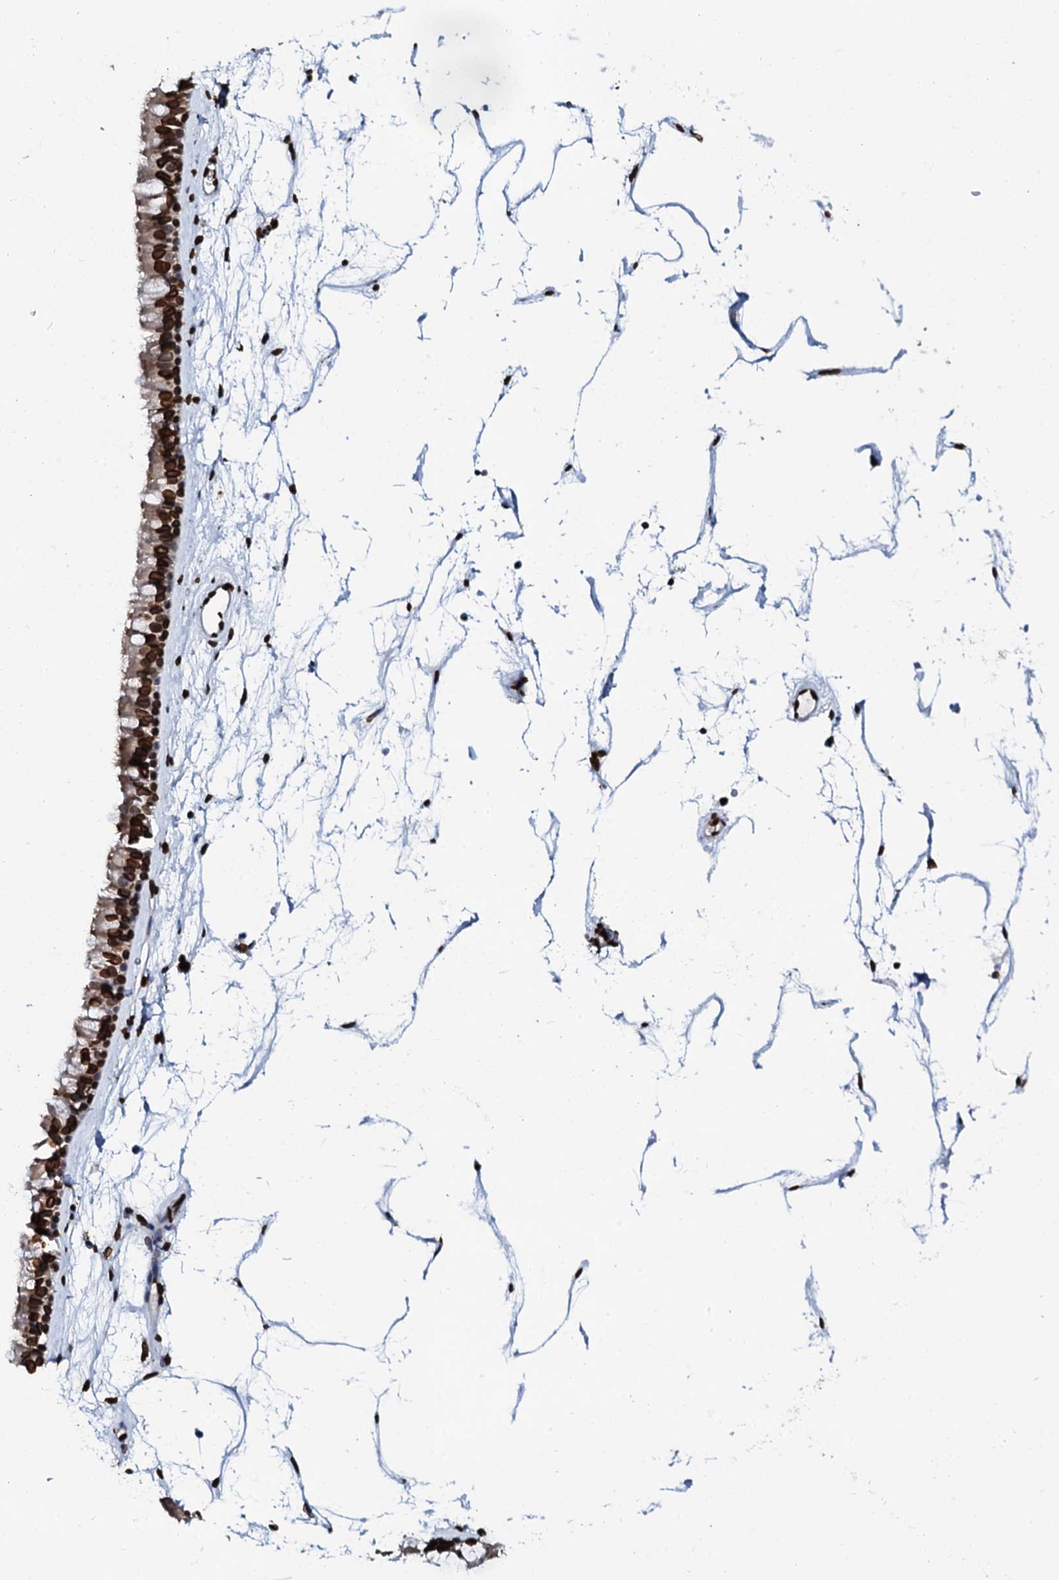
{"staining": {"intensity": "strong", "quantity": ">75%", "location": "nuclear"}, "tissue": "nasopharynx", "cell_type": "Respiratory epithelial cells", "image_type": "normal", "snomed": [{"axis": "morphology", "description": "Normal tissue, NOS"}, {"axis": "topography", "description": "Nasopharynx"}], "caption": "Respiratory epithelial cells demonstrate high levels of strong nuclear positivity in approximately >75% of cells in benign nasopharynx. (DAB (3,3'-diaminobenzidine) = brown stain, brightfield microscopy at high magnification).", "gene": "KATNAL2", "patient": {"sex": "male", "age": 64}}